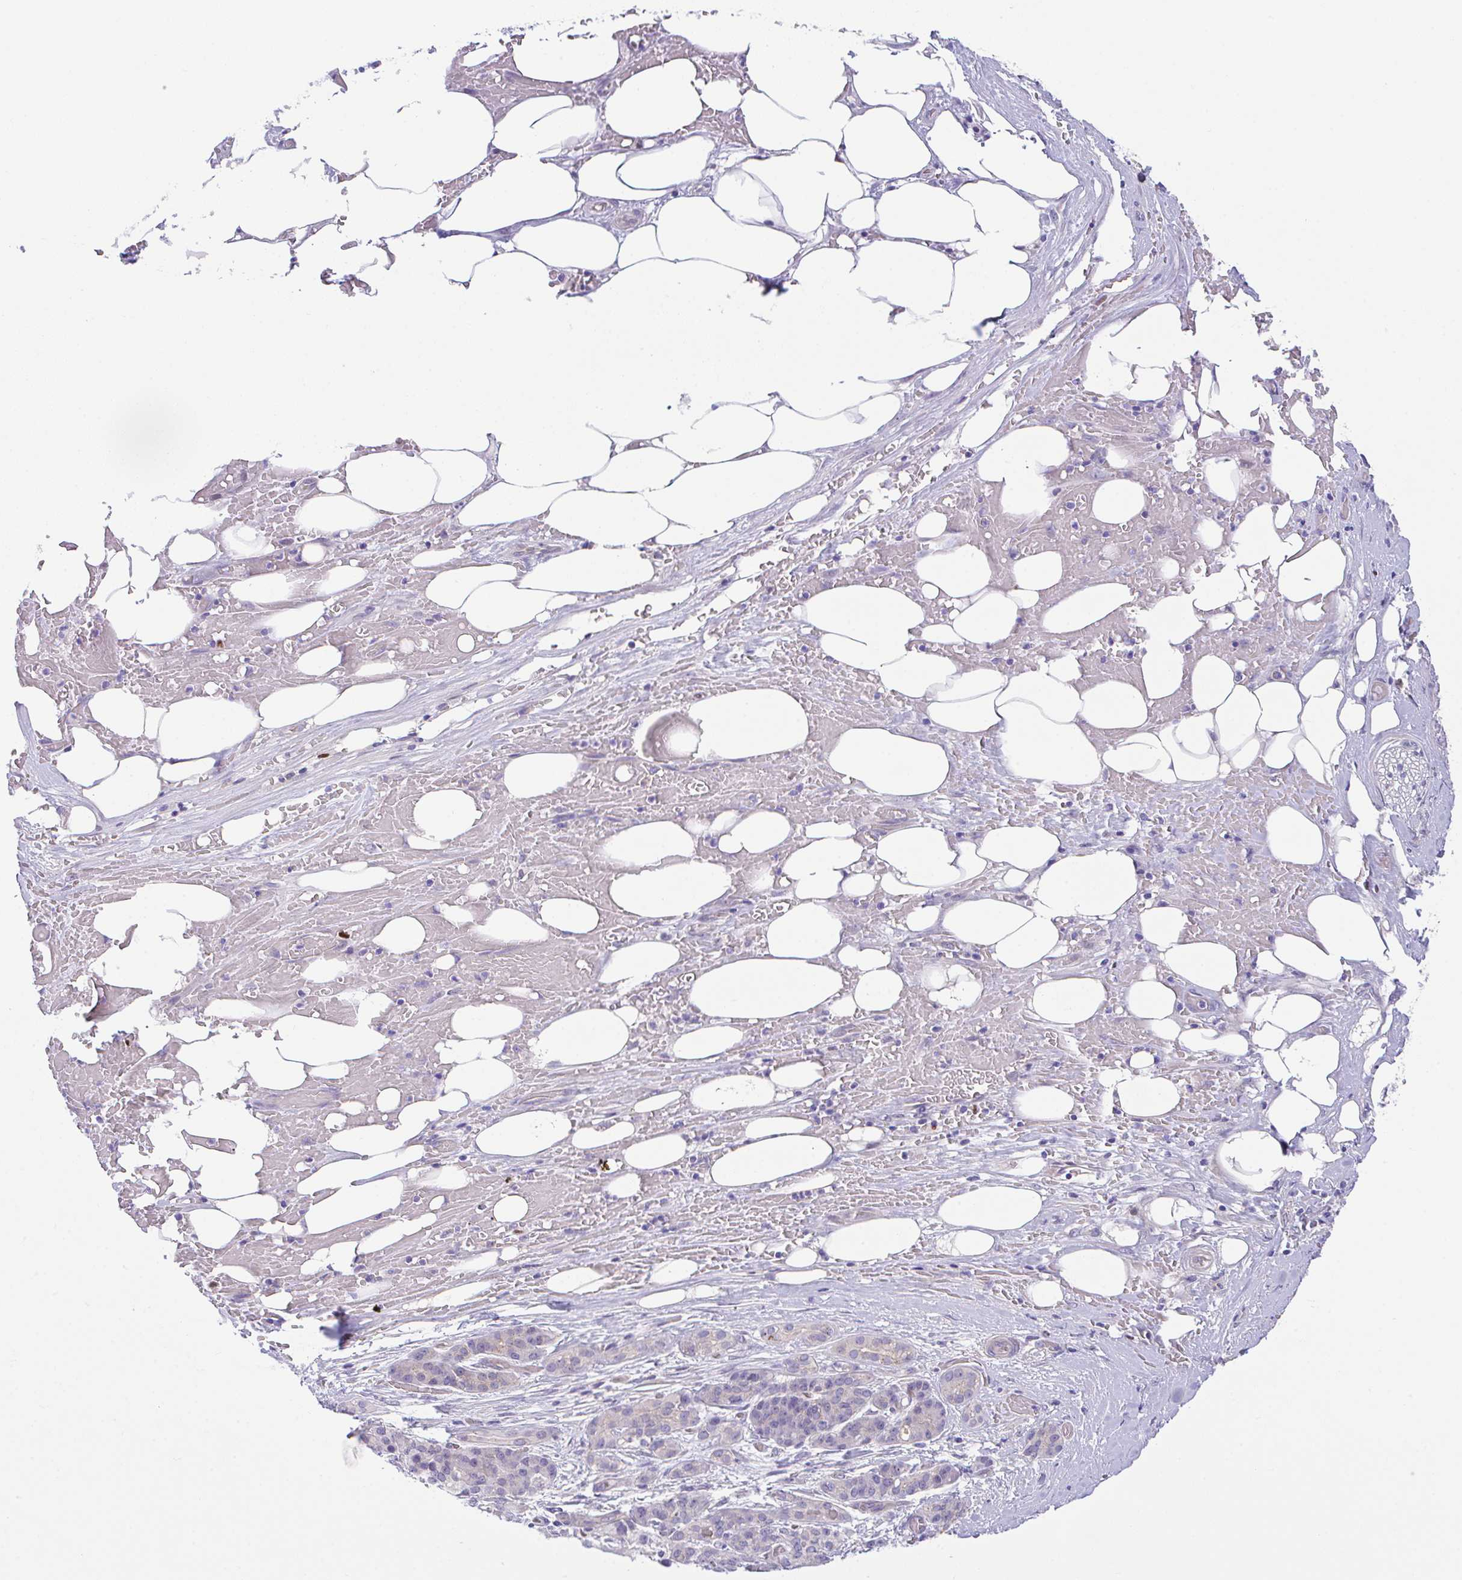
{"staining": {"intensity": "negative", "quantity": "none", "location": "none"}, "tissue": "pancreatic cancer", "cell_type": "Tumor cells", "image_type": "cancer", "snomed": [{"axis": "morphology", "description": "Adenocarcinoma, NOS"}, {"axis": "topography", "description": "Pancreas"}], "caption": "There is no significant positivity in tumor cells of adenocarcinoma (pancreatic).", "gene": "ZBED3", "patient": {"sex": "male", "age": 57}}